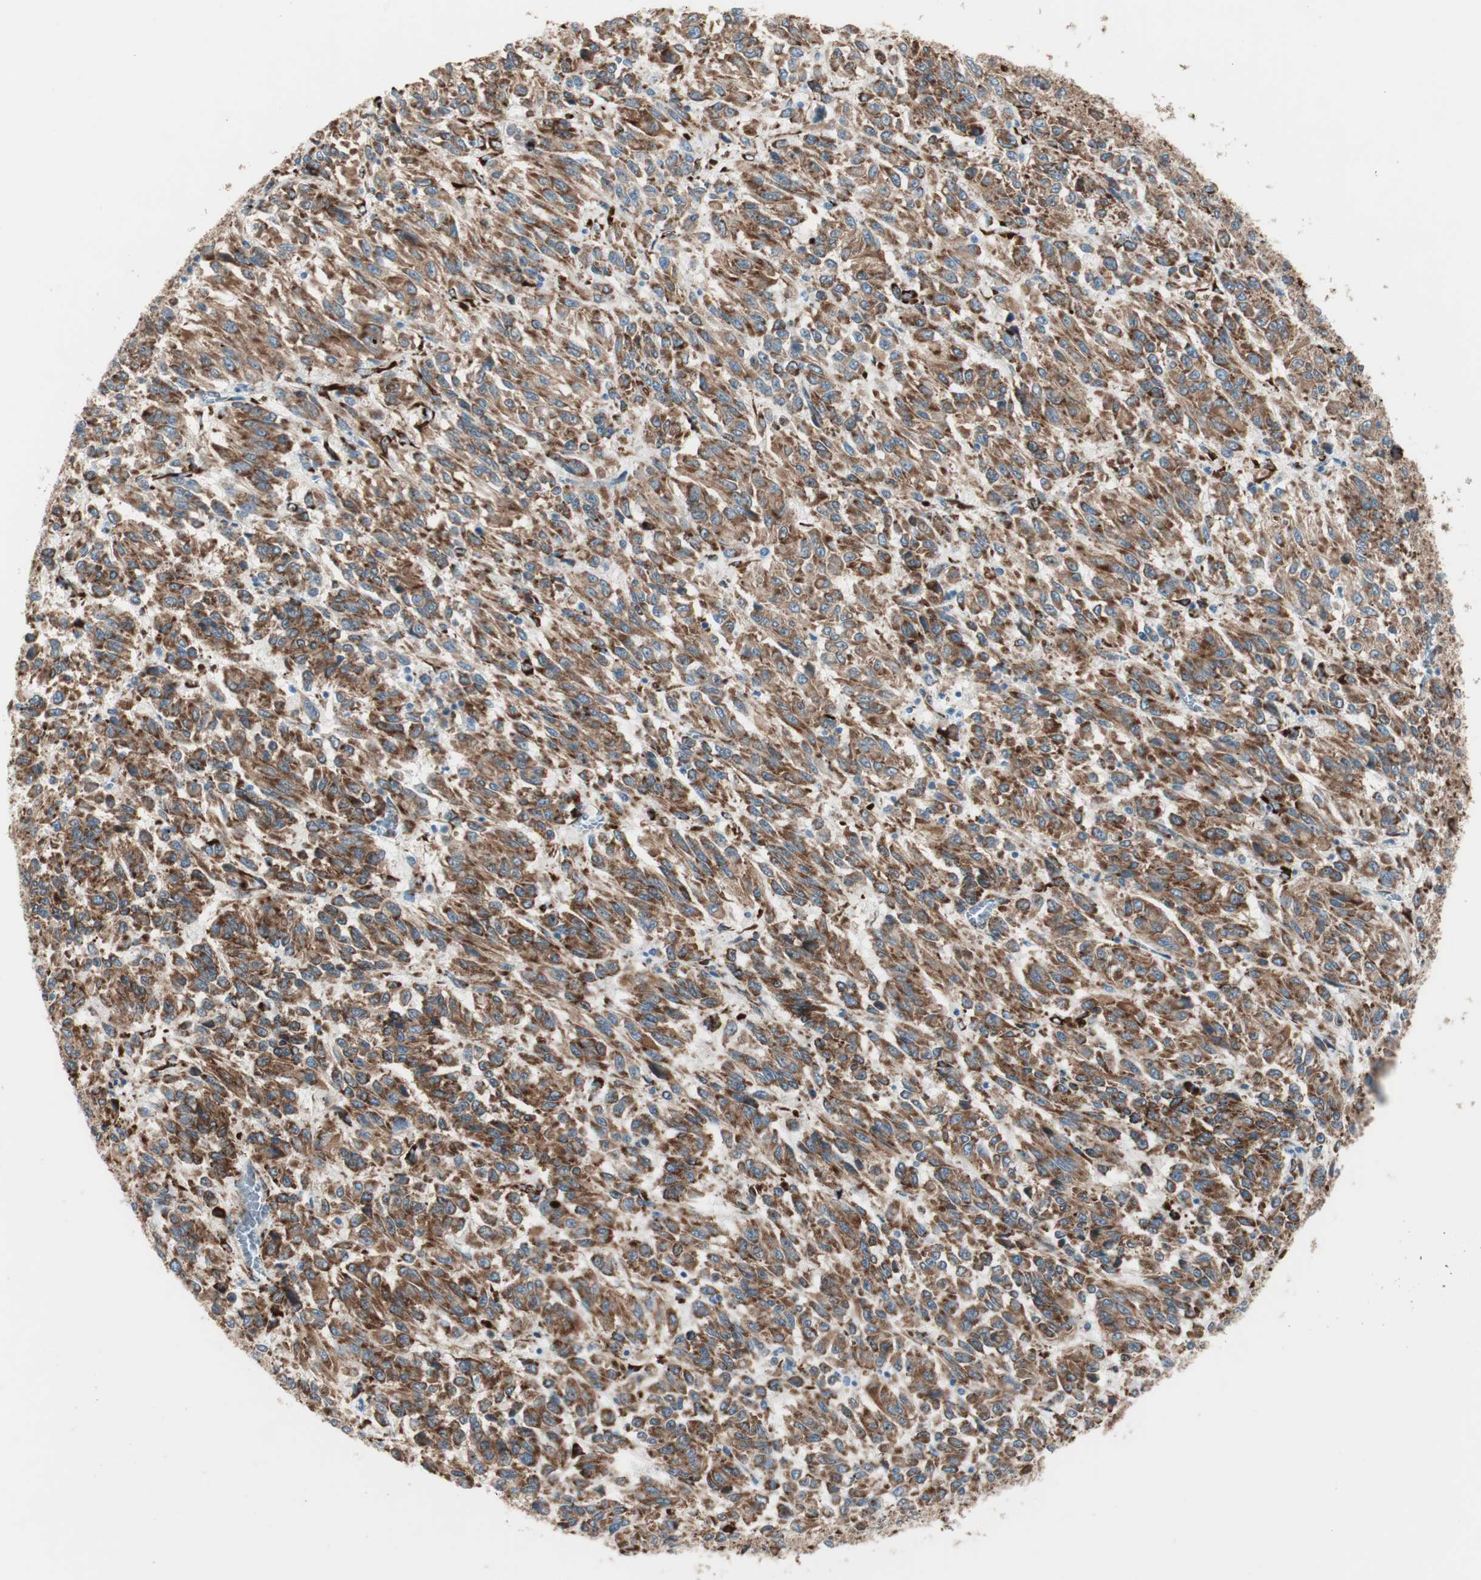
{"staining": {"intensity": "moderate", "quantity": ">75%", "location": "cytoplasmic/membranous"}, "tissue": "melanoma", "cell_type": "Tumor cells", "image_type": "cancer", "snomed": [{"axis": "morphology", "description": "Malignant melanoma, Metastatic site"}, {"axis": "topography", "description": "Lung"}], "caption": "Moderate cytoplasmic/membranous positivity for a protein is seen in about >75% of tumor cells of malignant melanoma (metastatic site) using immunohistochemistry.", "gene": "P4HTM", "patient": {"sex": "male", "age": 64}}